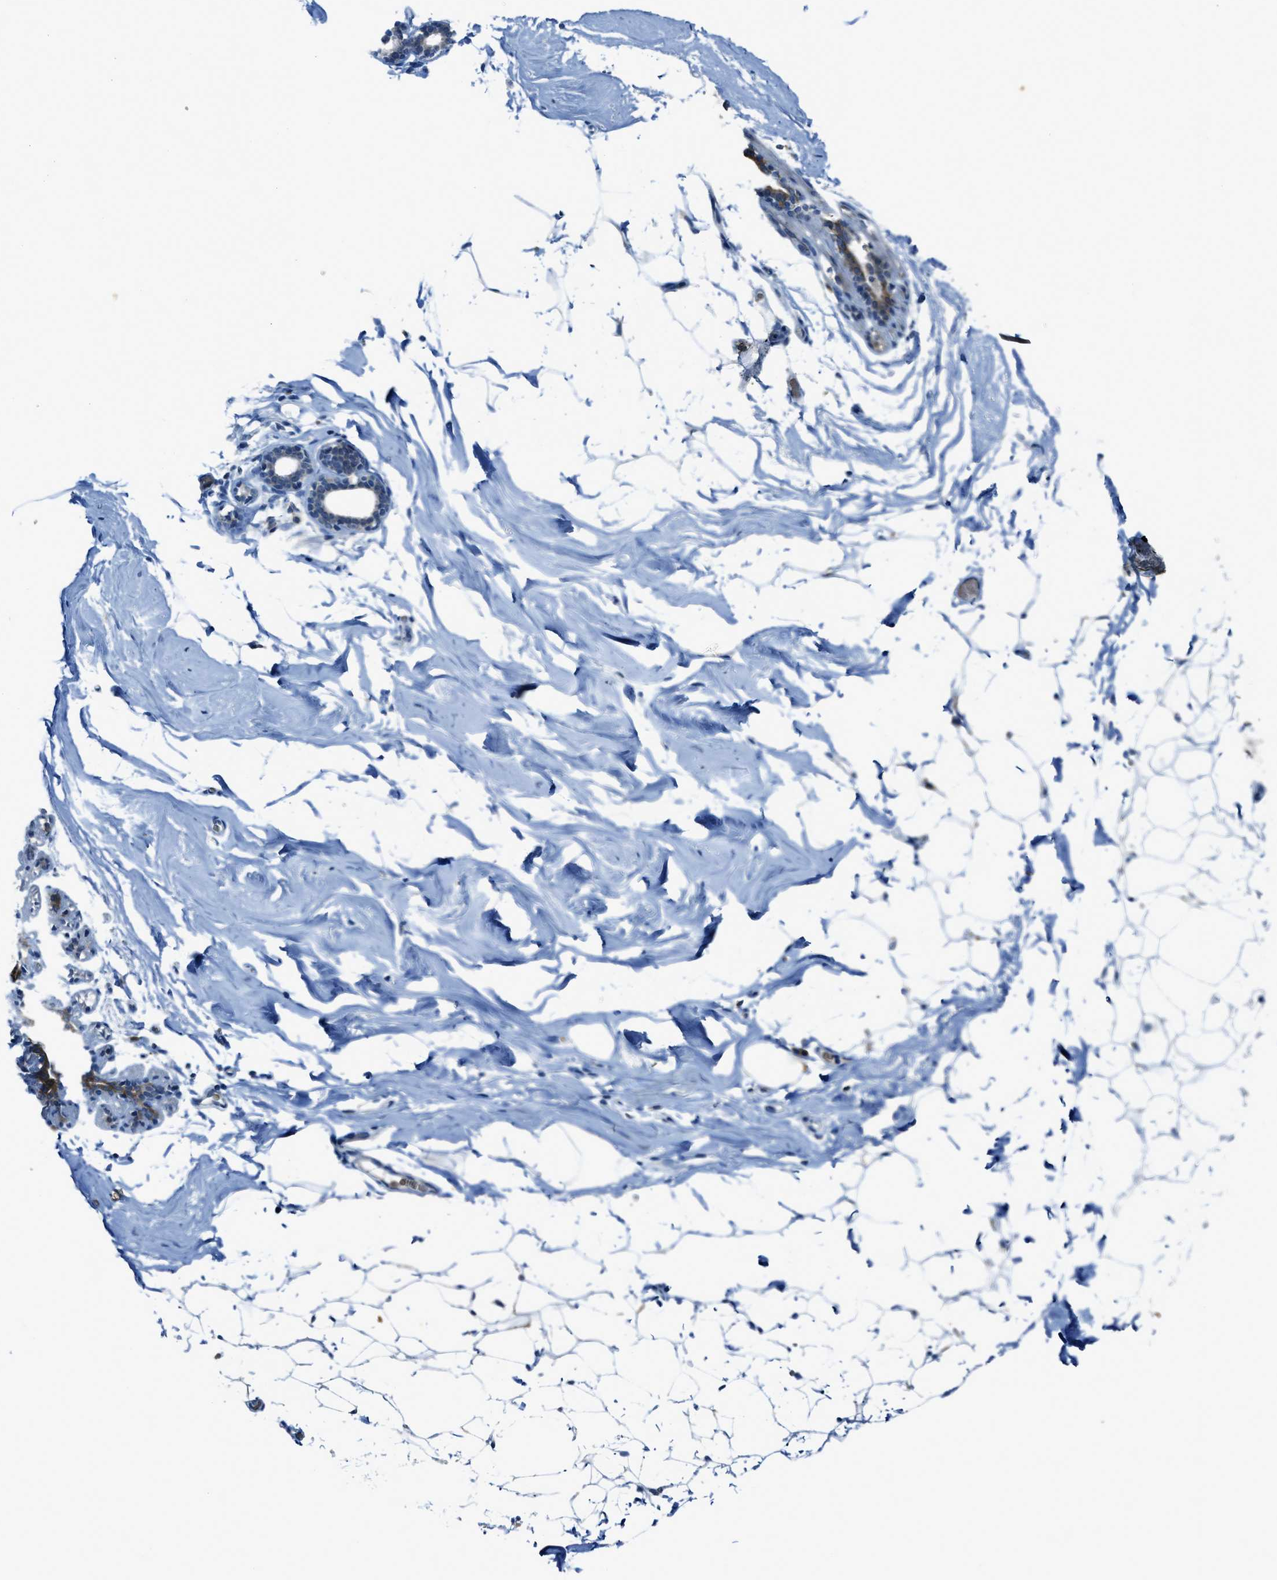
{"staining": {"intensity": "negative", "quantity": "none", "location": "none"}, "tissue": "adipose tissue", "cell_type": "Adipocytes", "image_type": "normal", "snomed": [{"axis": "morphology", "description": "Normal tissue, NOS"}, {"axis": "topography", "description": "Breast"}, {"axis": "topography", "description": "Soft tissue"}], "caption": "The histopathology image reveals no staining of adipocytes in normal adipose tissue.", "gene": "CDON", "patient": {"sex": "female", "age": 75}}